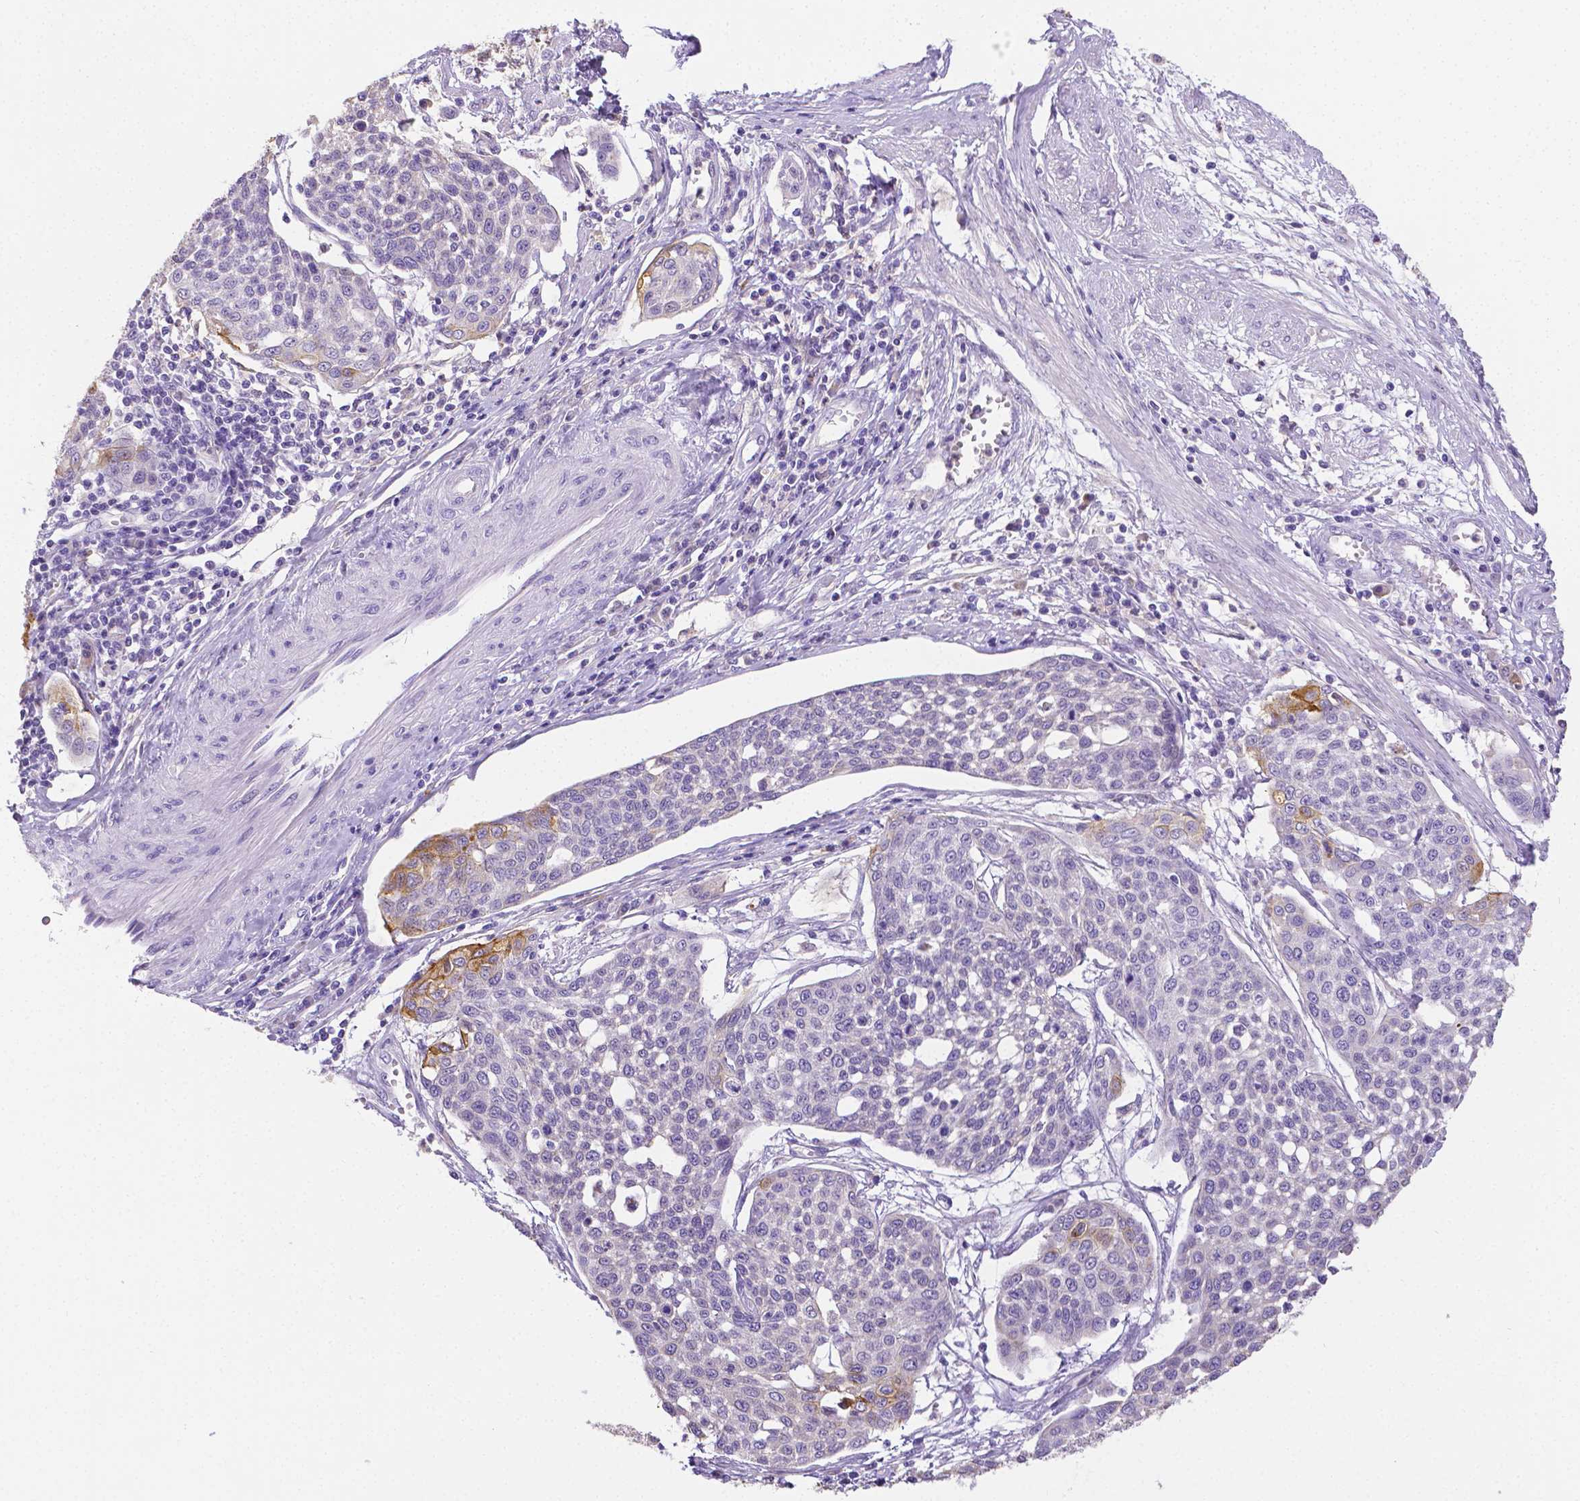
{"staining": {"intensity": "moderate", "quantity": "<25%", "location": "cytoplasmic/membranous"}, "tissue": "cervical cancer", "cell_type": "Tumor cells", "image_type": "cancer", "snomed": [{"axis": "morphology", "description": "Squamous cell carcinoma, NOS"}, {"axis": "topography", "description": "Cervix"}], "caption": "Cervical cancer was stained to show a protein in brown. There is low levels of moderate cytoplasmic/membranous expression in about <25% of tumor cells. (Brightfield microscopy of DAB IHC at high magnification).", "gene": "NXPH2", "patient": {"sex": "female", "age": 34}}